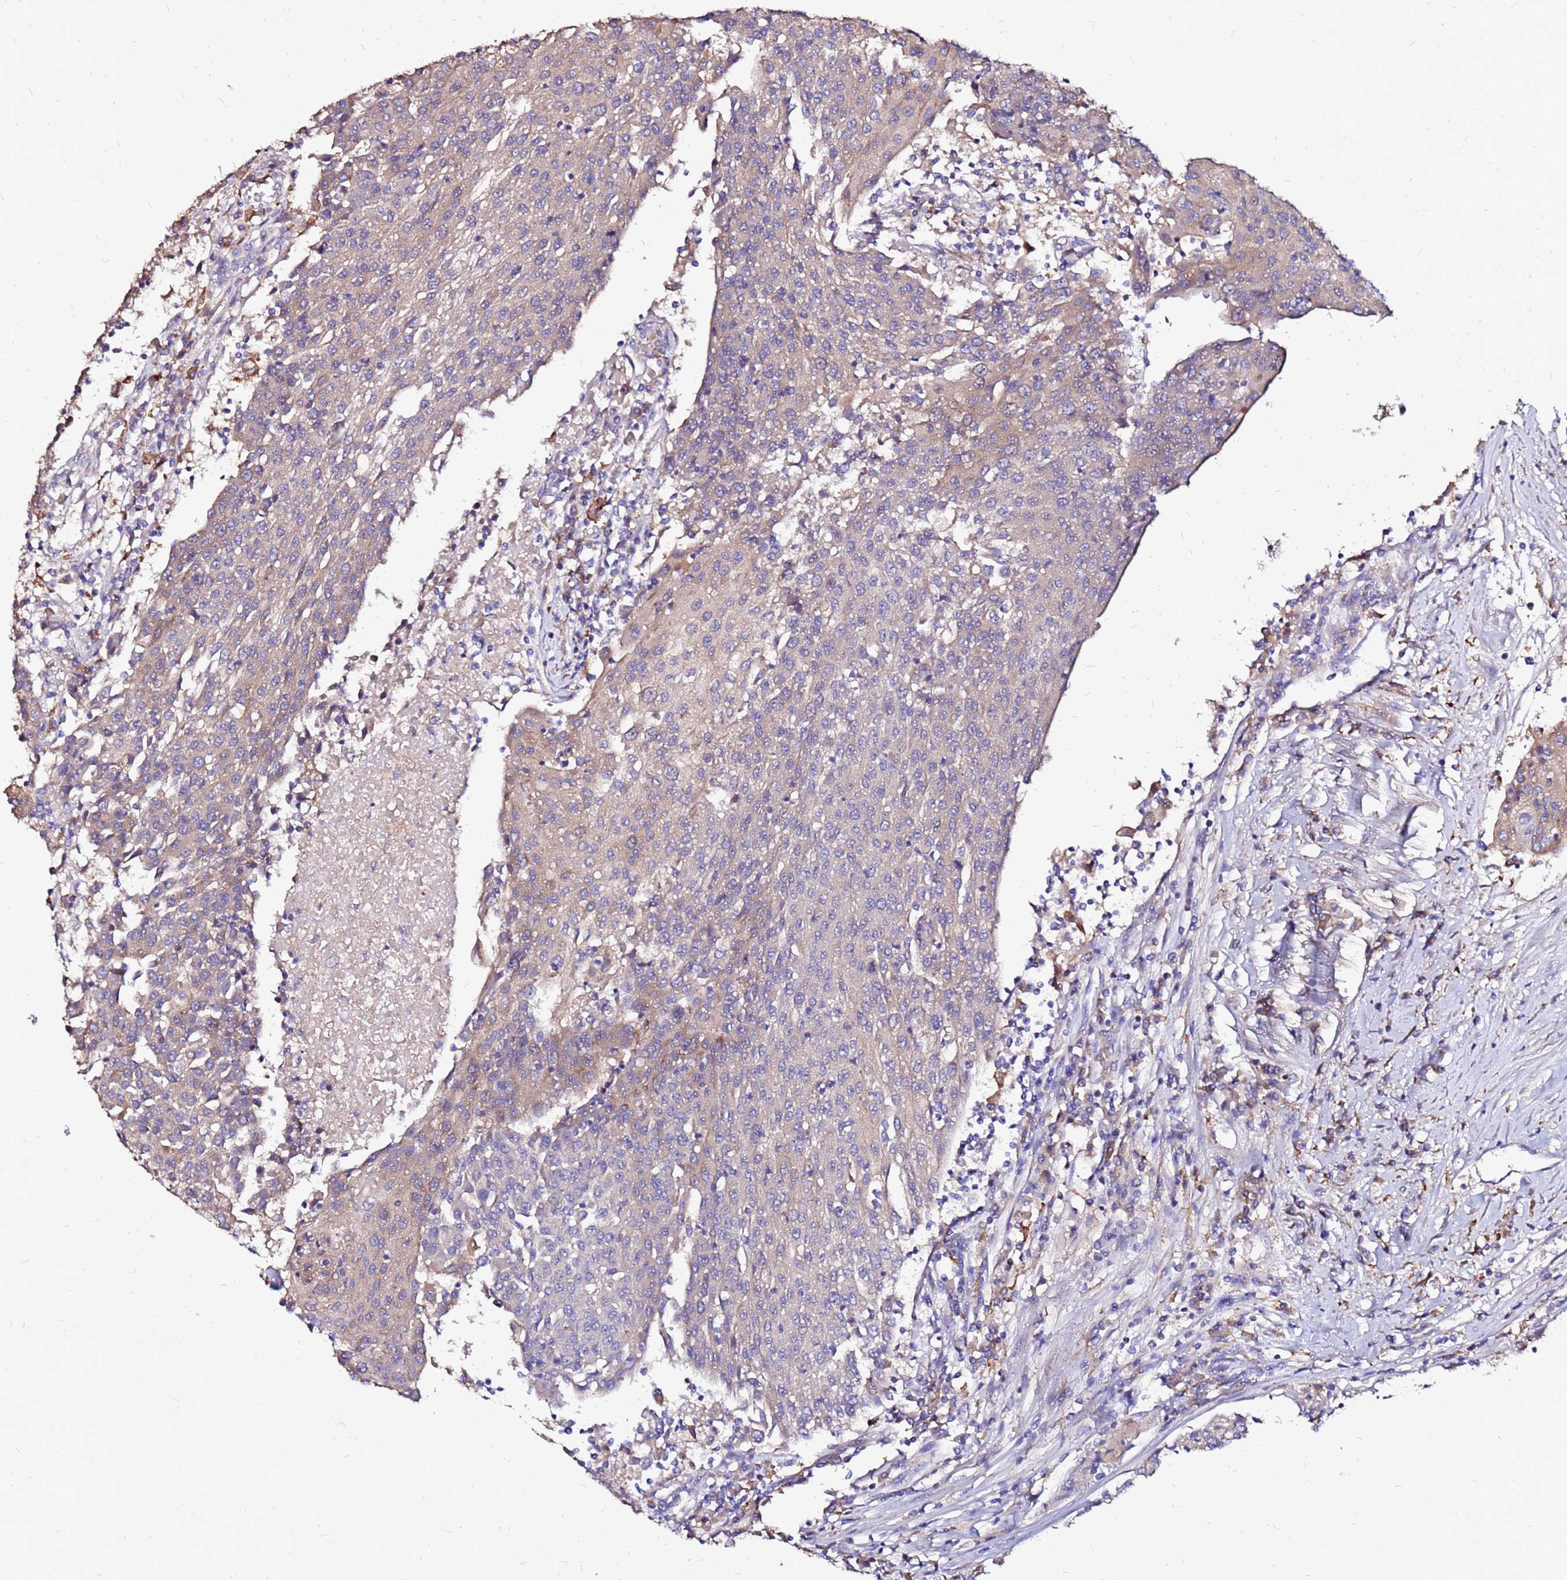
{"staining": {"intensity": "weak", "quantity": "25%-75%", "location": "cytoplasmic/membranous"}, "tissue": "urothelial cancer", "cell_type": "Tumor cells", "image_type": "cancer", "snomed": [{"axis": "morphology", "description": "Urothelial carcinoma, High grade"}, {"axis": "topography", "description": "Urinary bladder"}], "caption": "Protein staining shows weak cytoplasmic/membranous staining in about 25%-75% of tumor cells in high-grade urothelial carcinoma. (IHC, brightfield microscopy, high magnification).", "gene": "ARHGEF5", "patient": {"sex": "female", "age": 85}}